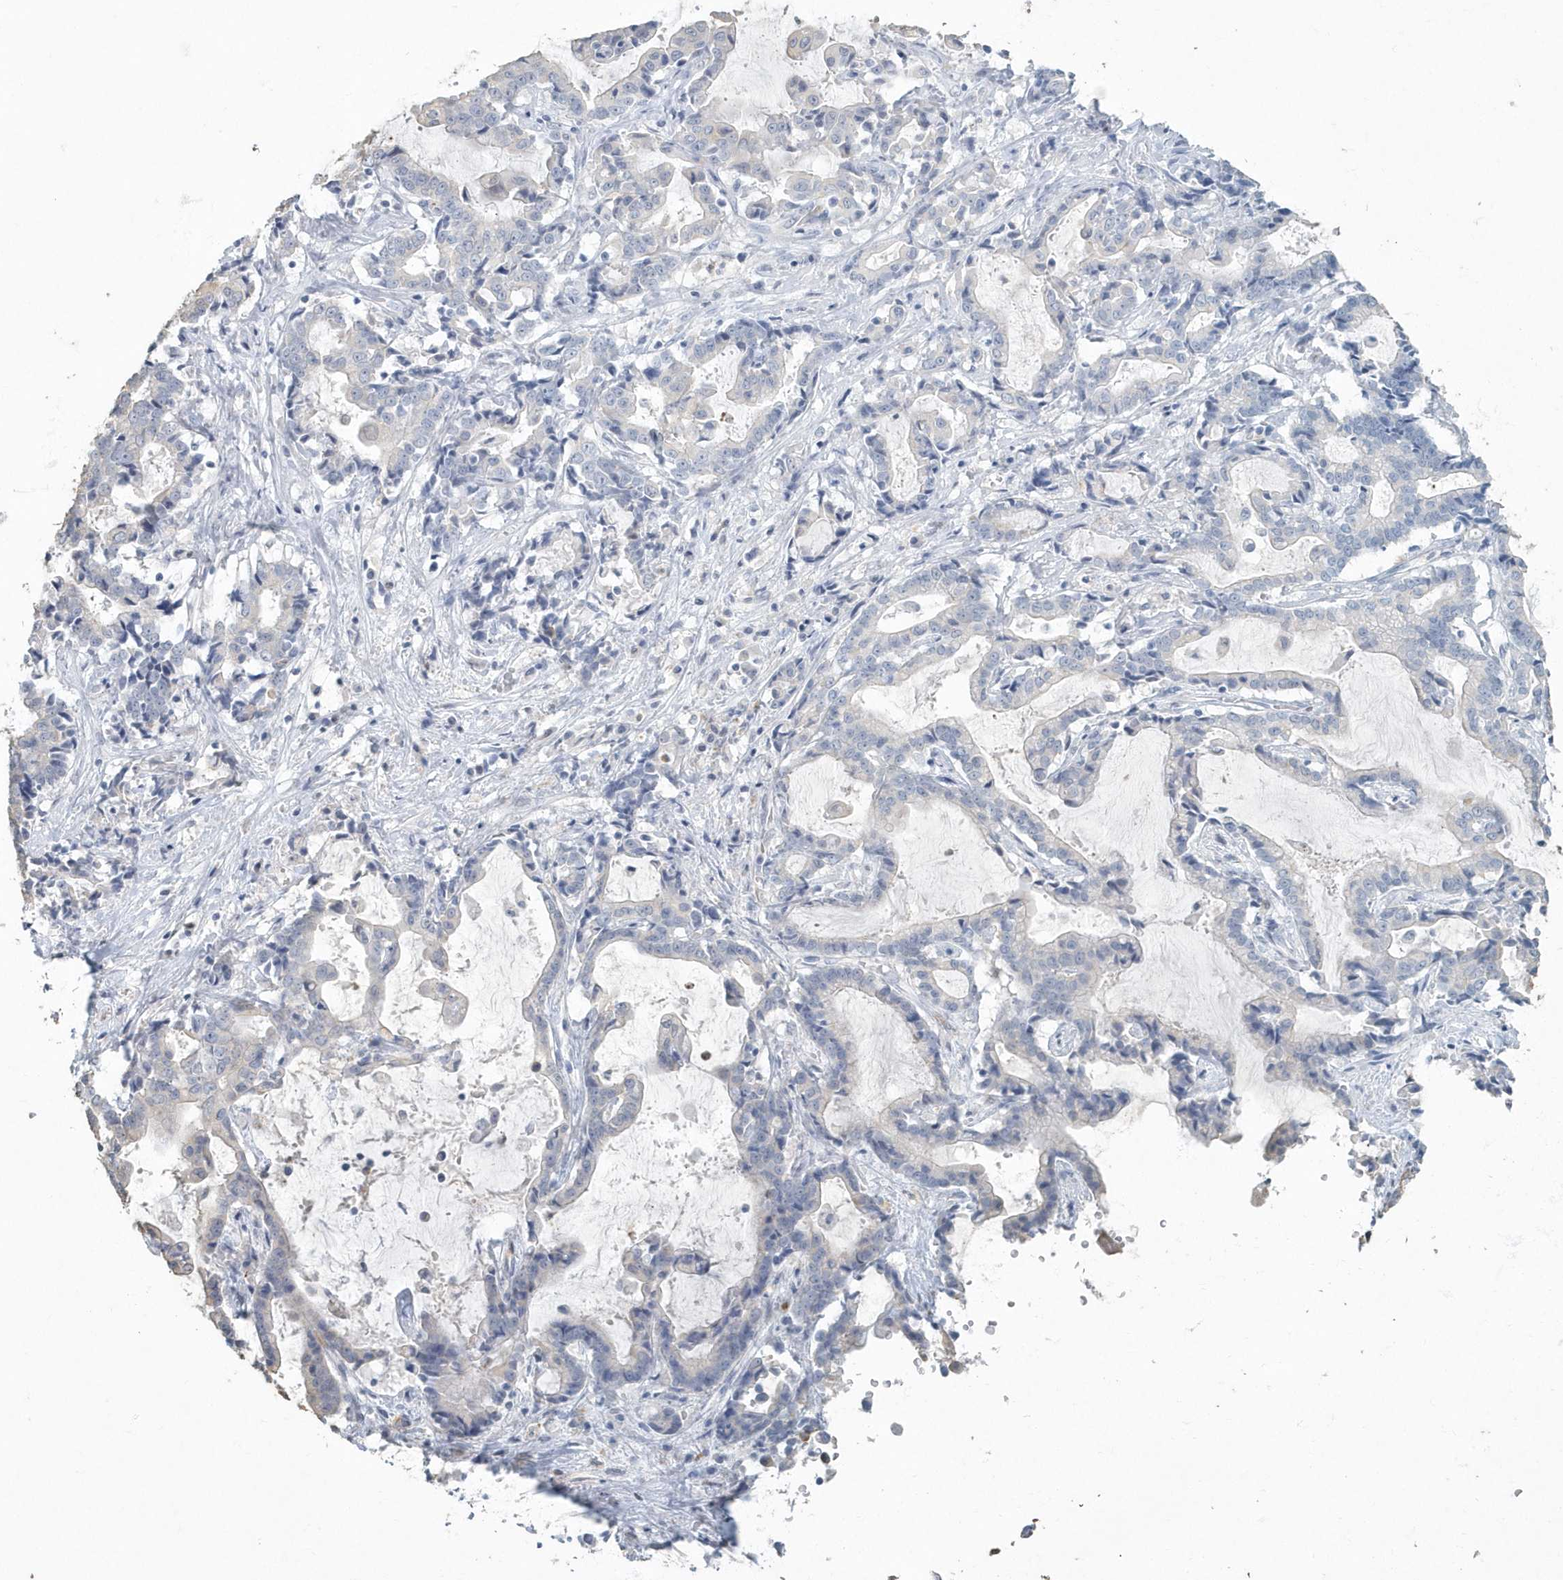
{"staining": {"intensity": "negative", "quantity": "none", "location": "none"}, "tissue": "liver cancer", "cell_type": "Tumor cells", "image_type": "cancer", "snomed": [{"axis": "morphology", "description": "Cholangiocarcinoma"}, {"axis": "topography", "description": "Liver"}], "caption": "Immunohistochemical staining of human liver cancer shows no significant positivity in tumor cells.", "gene": "MYOT", "patient": {"sex": "male", "age": 57}}